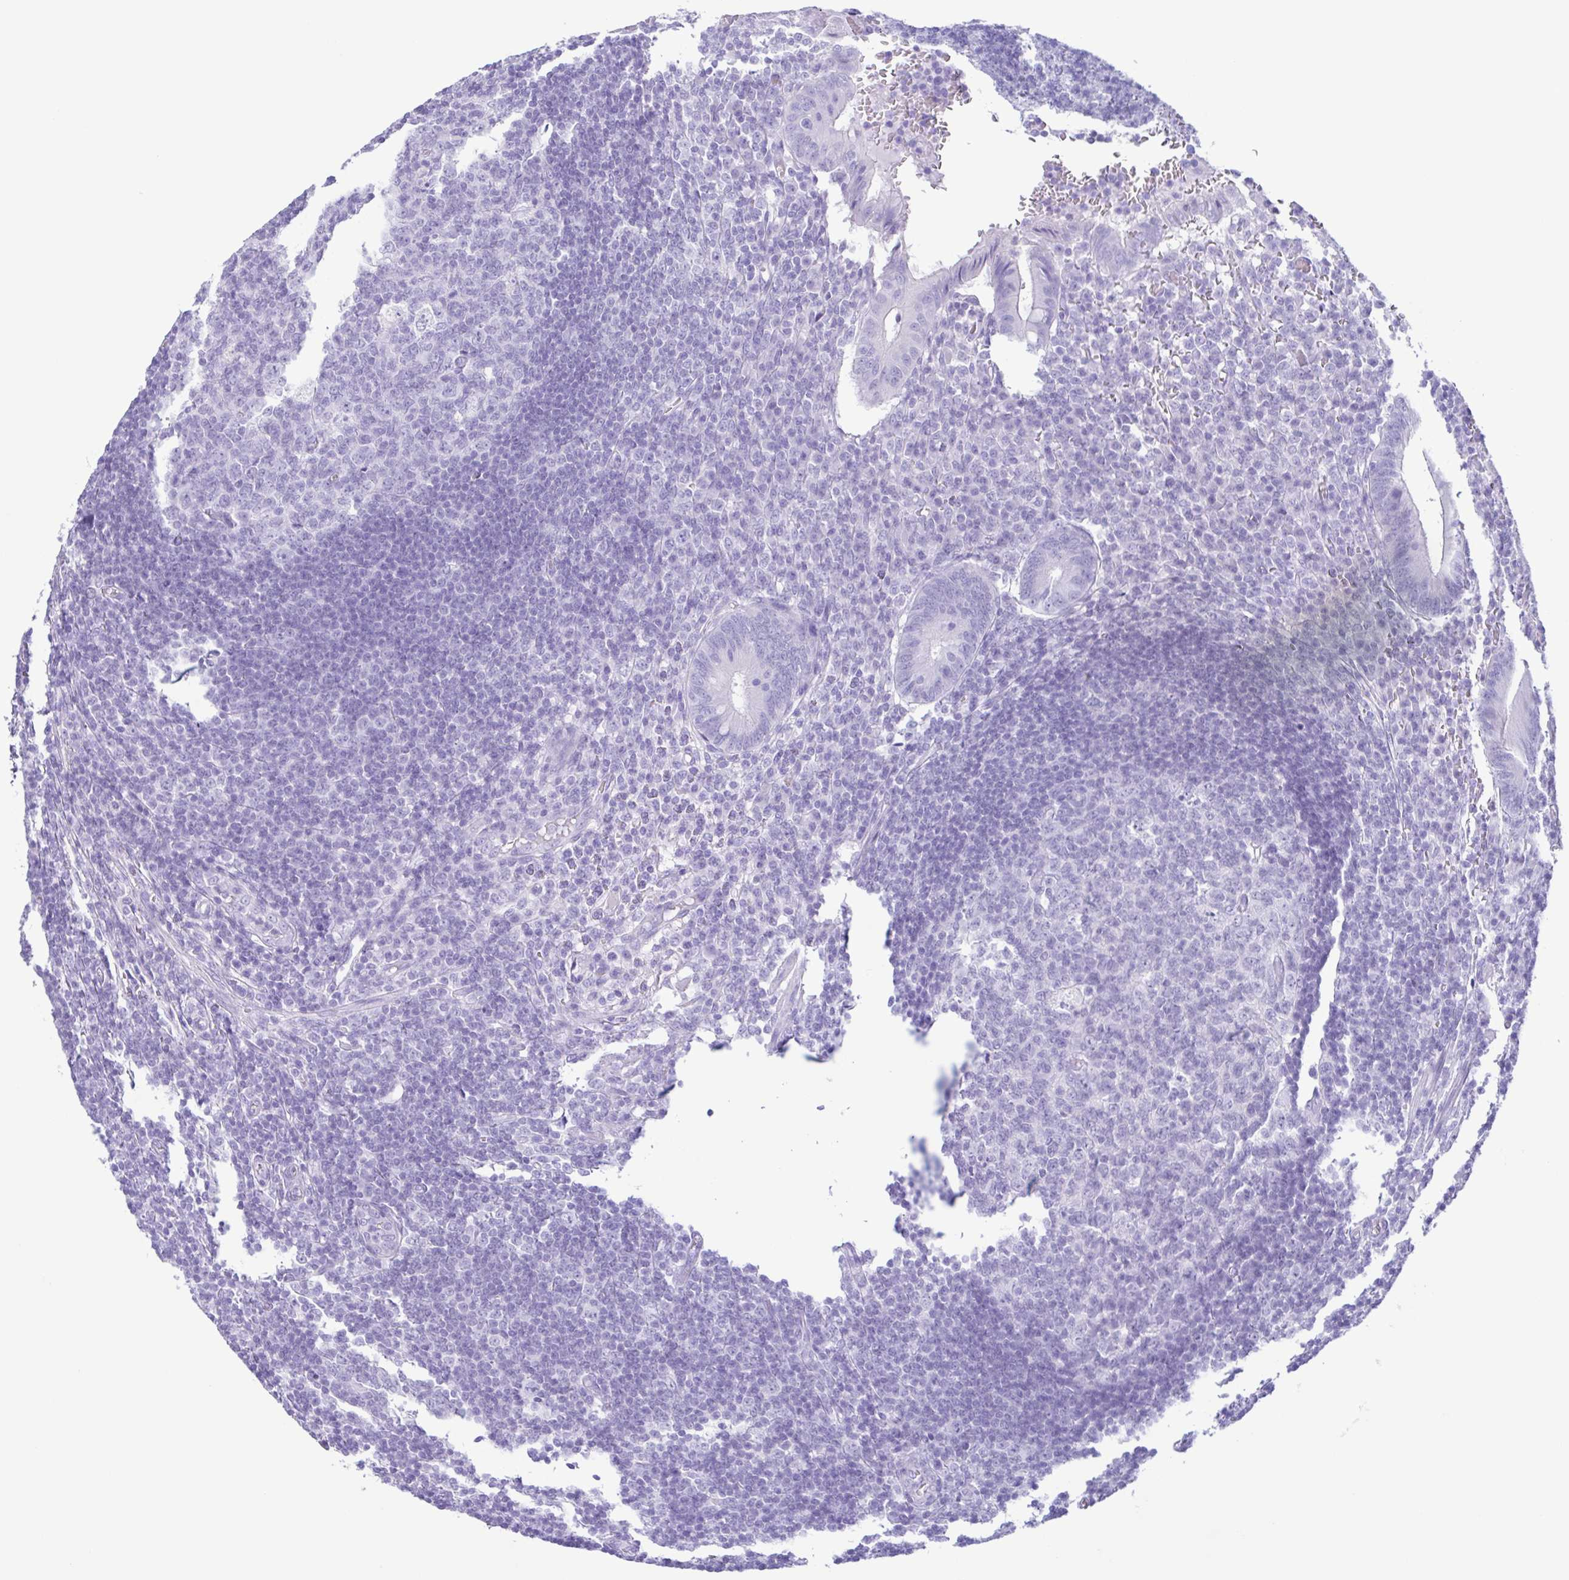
{"staining": {"intensity": "negative", "quantity": "none", "location": "none"}, "tissue": "appendix", "cell_type": "Glandular cells", "image_type": "normal", "snomed": [{"axis": "morphology", "description": "Normal tissue, NOS"}, {"axis": "topography", "description": "Appendix"}], "caption": "Immunohistochemistry of benign appendix exhibits no positivity in glandular cells. (DAB immunohistochemistry with hematoxylin counter stain).", "gene": "LTF", "patient": {"sex": "male", "age": 18}}